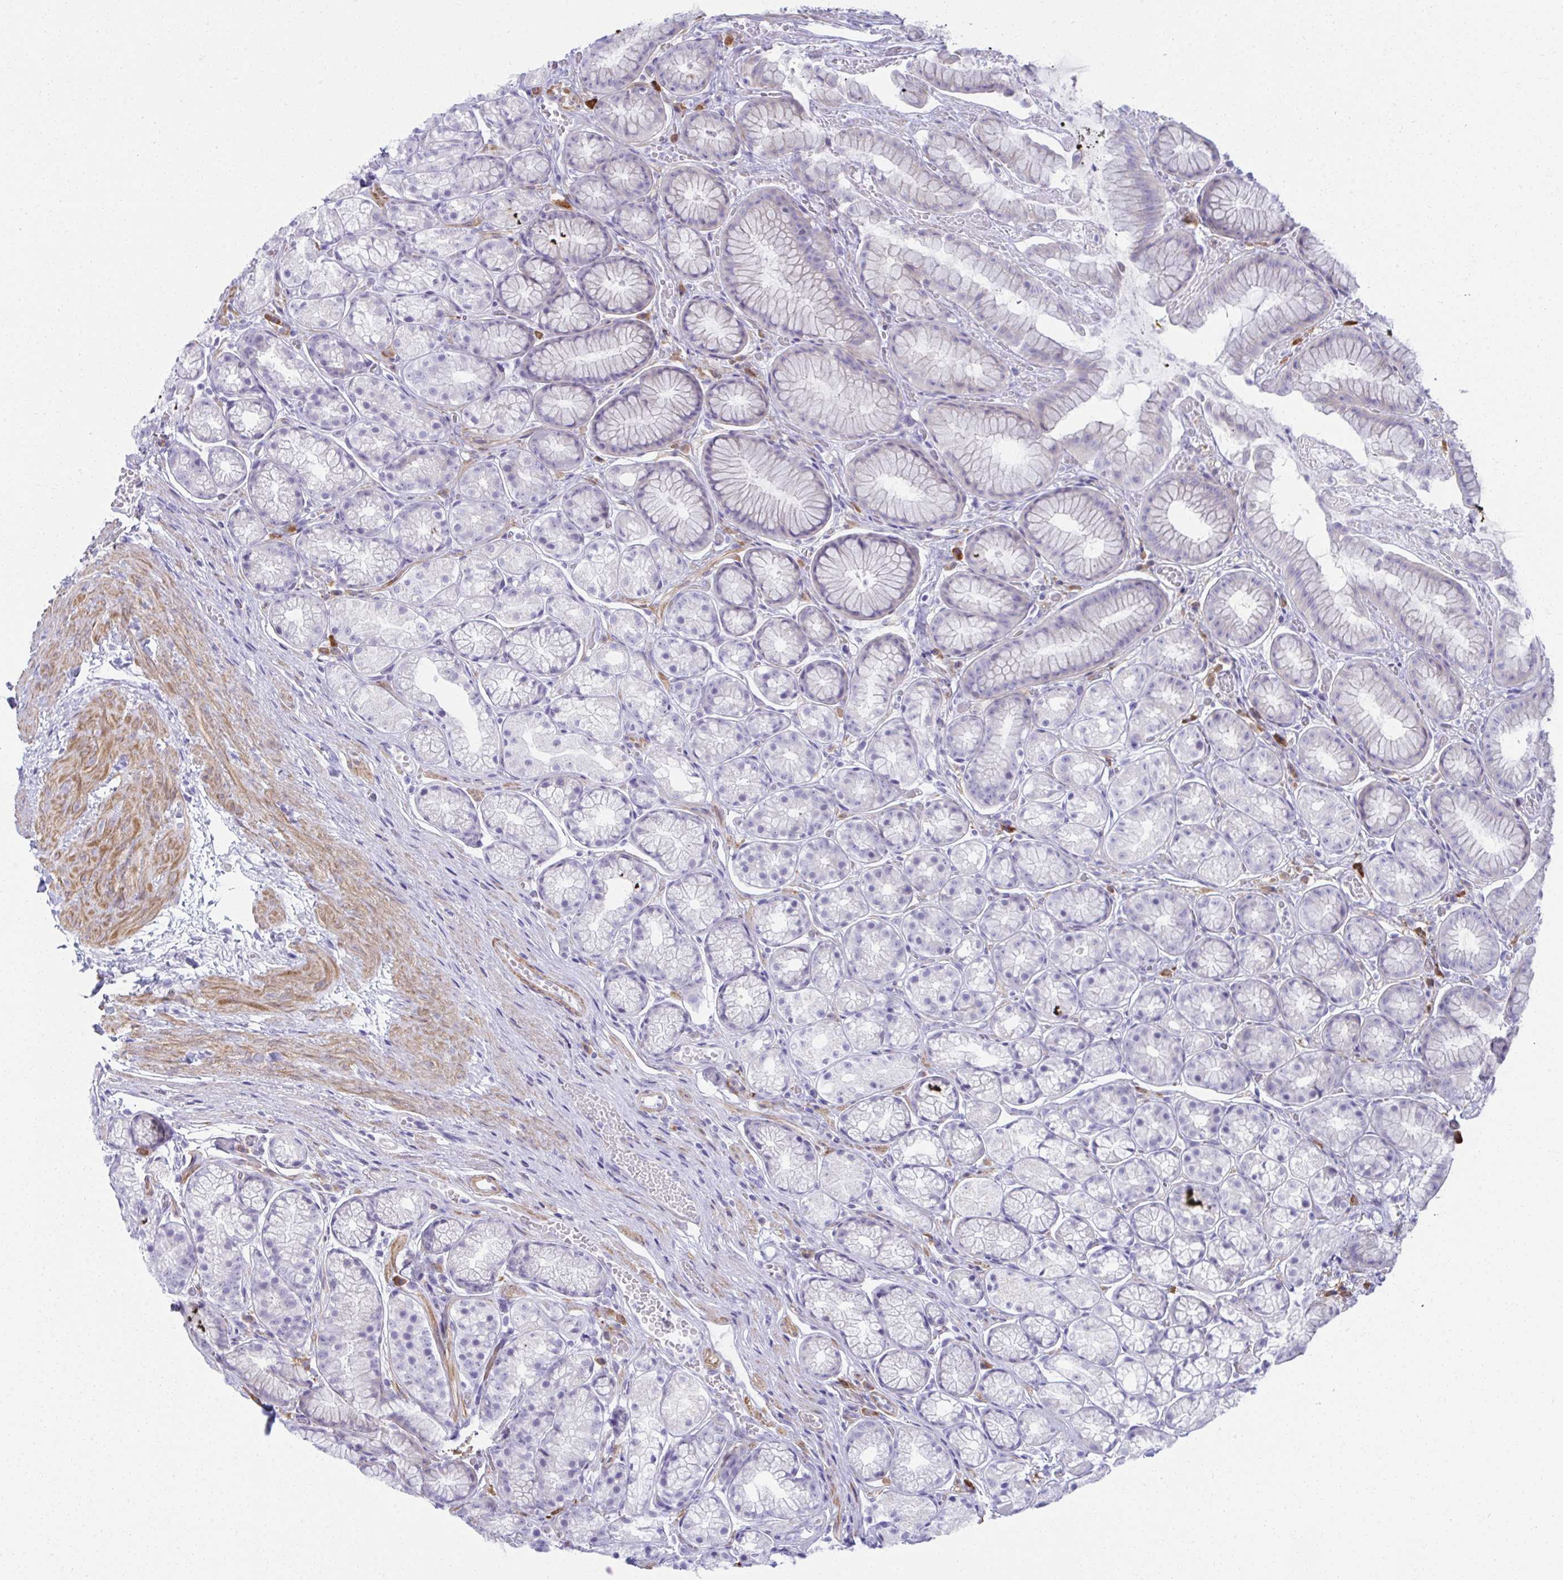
{"staining": {"intensity": "negative", "quantity": "none", "location": "none"}, "tissue": "stomach", "cell_type": "Glandular cells", "image_type": "normal", "snomed": [{"axis": "morphology", "description": "Normal tissue, NOS"}, {"axis": "topography", "description": "Smooth muscle"}, {"axis": "topography", "description": "Stomach"}], "caption": "The micrograph exhibits no staining of glandular cells in benign stomach. (DAB (3,3'-diaminobenzidine) immunohistochemistry visualized using brightfield microscopy, high magnification).", "gene": "PUS7L", "patient": {"sex": "male", "age": 70}}